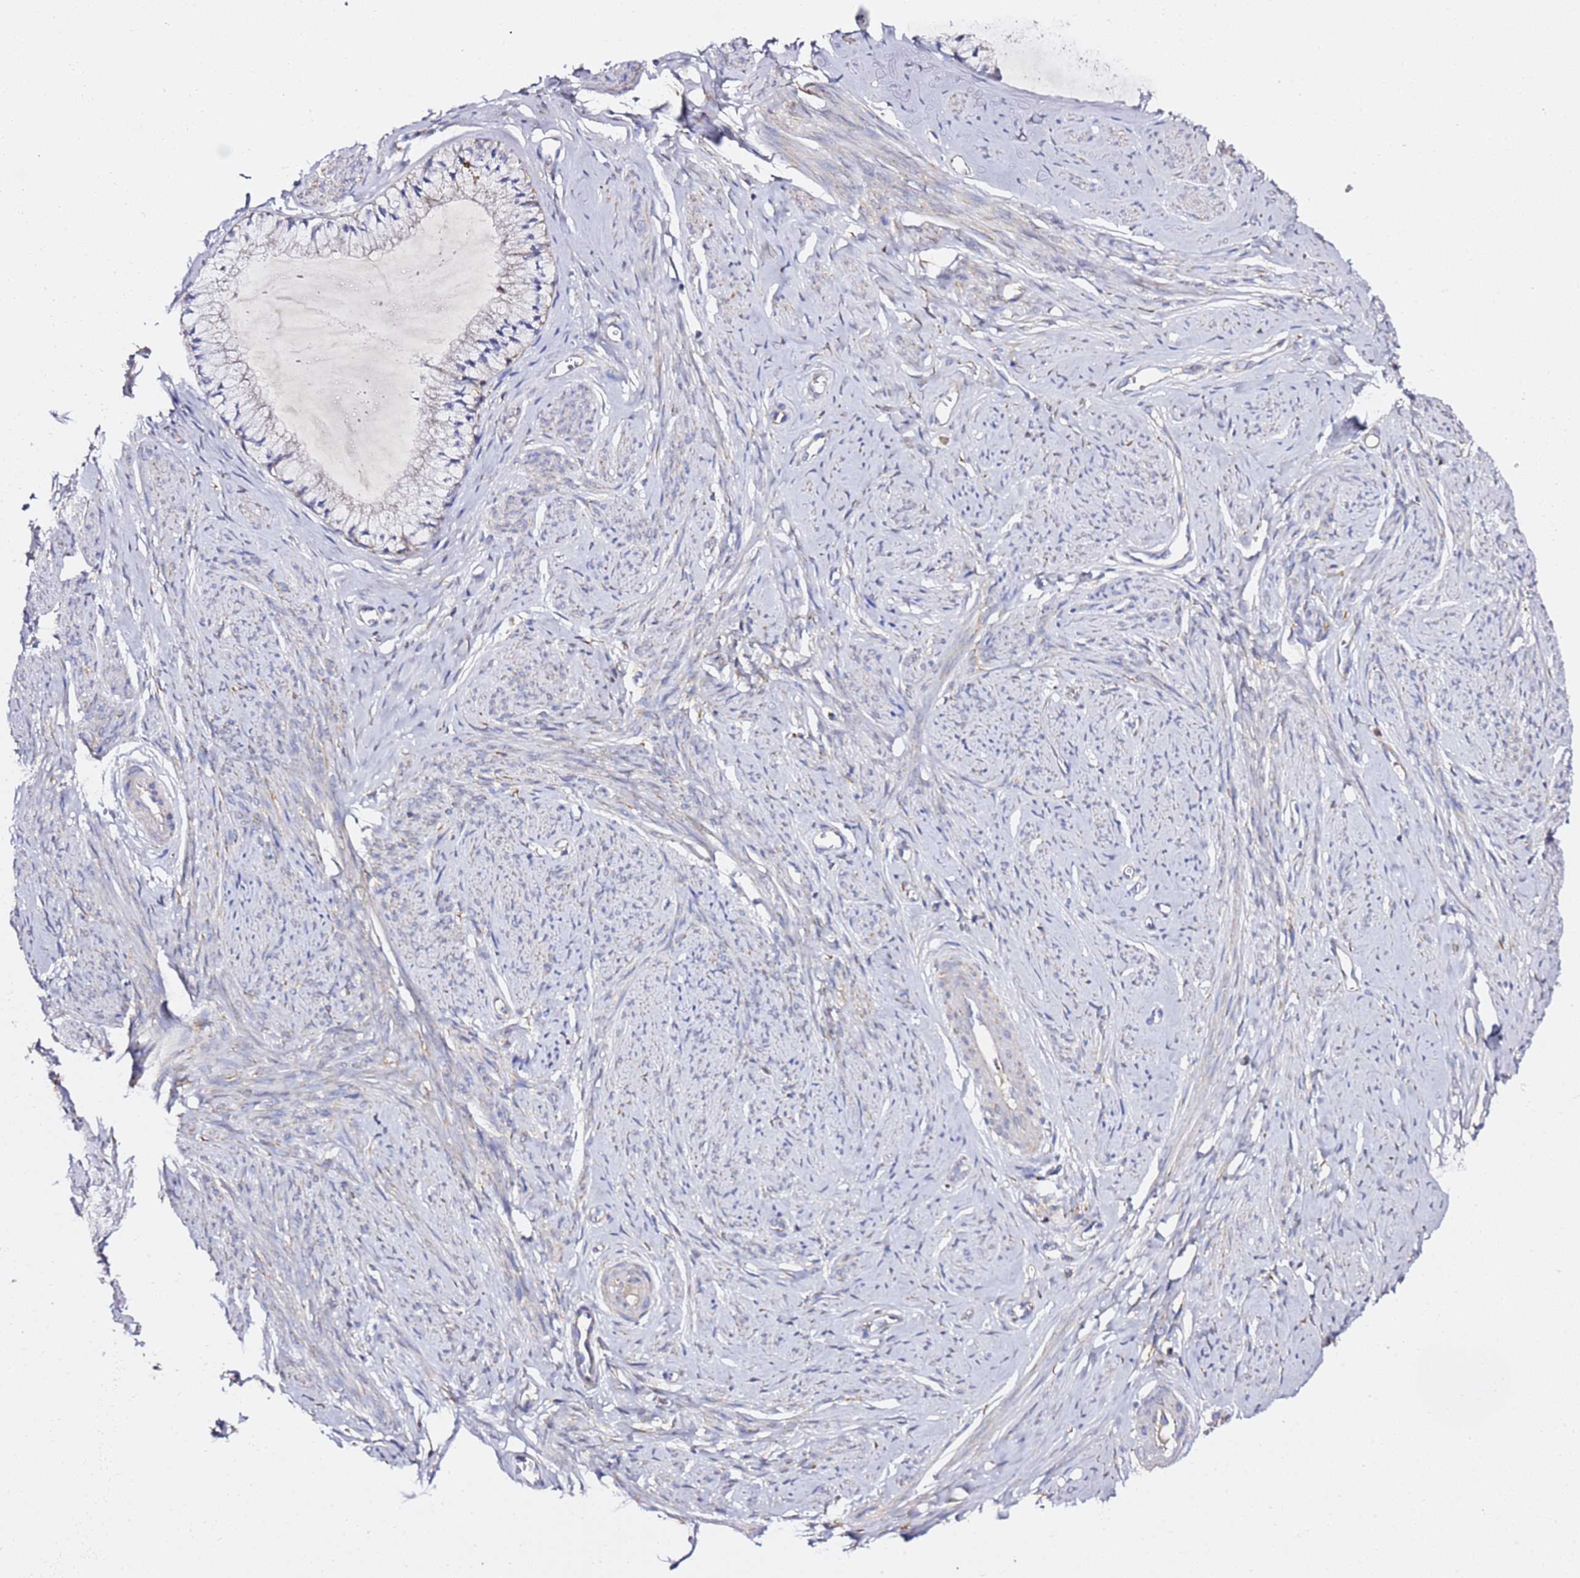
{"staining": {"intensity": "weak", "quantity": "25%-75%", "location": "cytoplasmic/membranous"}, "tissue": "cervix", "cell_type": "Glandular cells", "image_type": "normal", "snomed": [{"axis": "morphology", "description": "Normal tissue, NOS"}, {"axis": "topography", "description": "Cervix"}], "caption": "Benign cervix displays weak cytoplasmic/membranous positivity in about 25%-75% of glandular cells.", "gene": "C19orf12", "patient": {"sex": "female", "age": 42}}